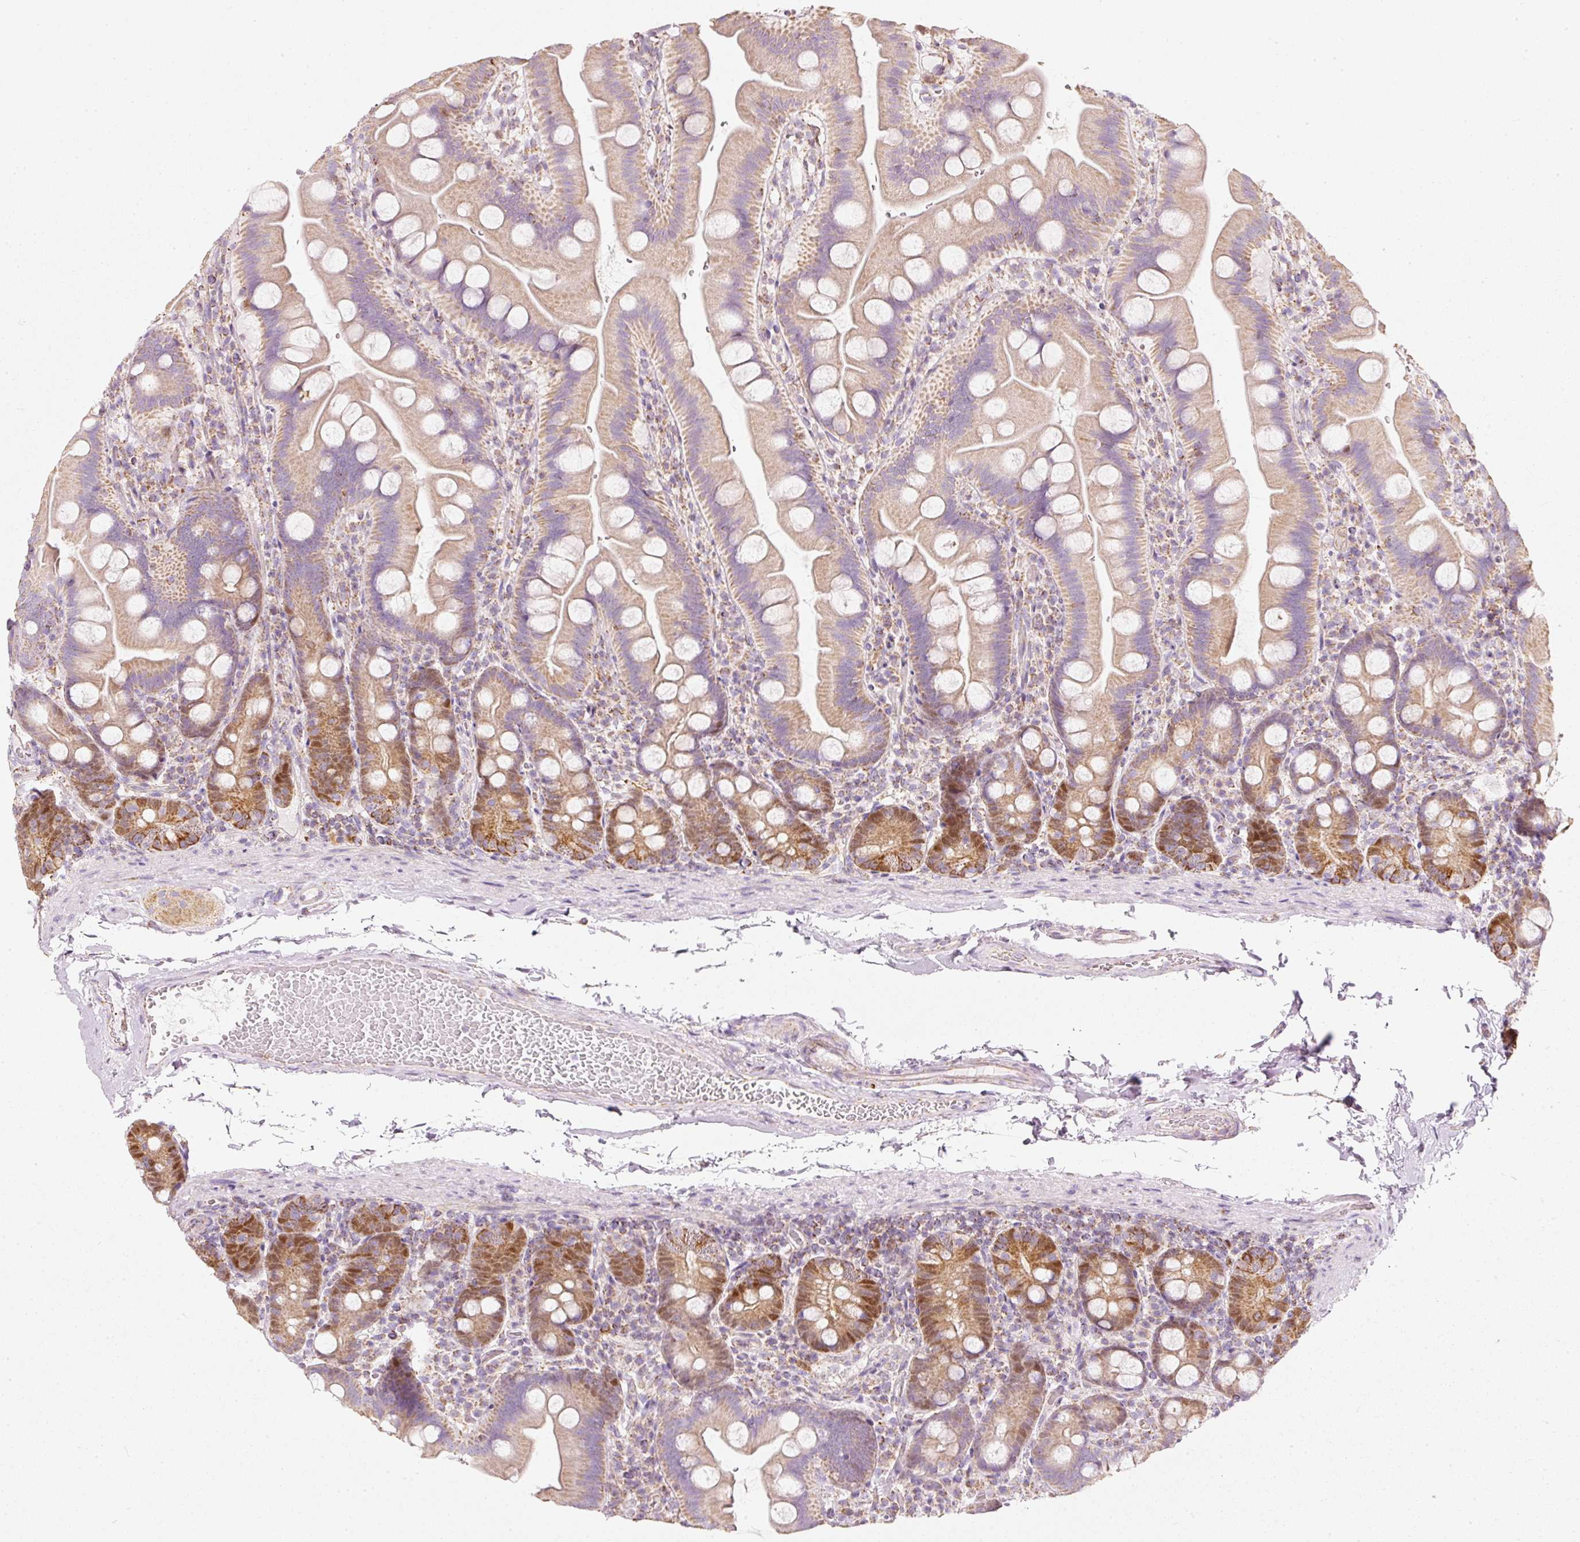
{"staining": {"intensity": "moderate", "quantity": "25%-75%", "location": "cytoplasmic/membranous,nuclear"}, "tissue": "small intestine", "cell_type": "Glandular cells", "image_type": "normal", "snomed": [{"axis": "morphology", "description": "Normal tissue, NOS"}, {"axis": "topography", "description": "Small intestine"}], "caption": "This micrograph demonstrates immunohistochemistry (IHC) staining of benign small intestine, with medium moderate cytoplasmic/membranous,nuclear positivity in about 25%-75% of glandular cells.", "gene": "DUT", "patient": {"sex": "female", "age": 68}}